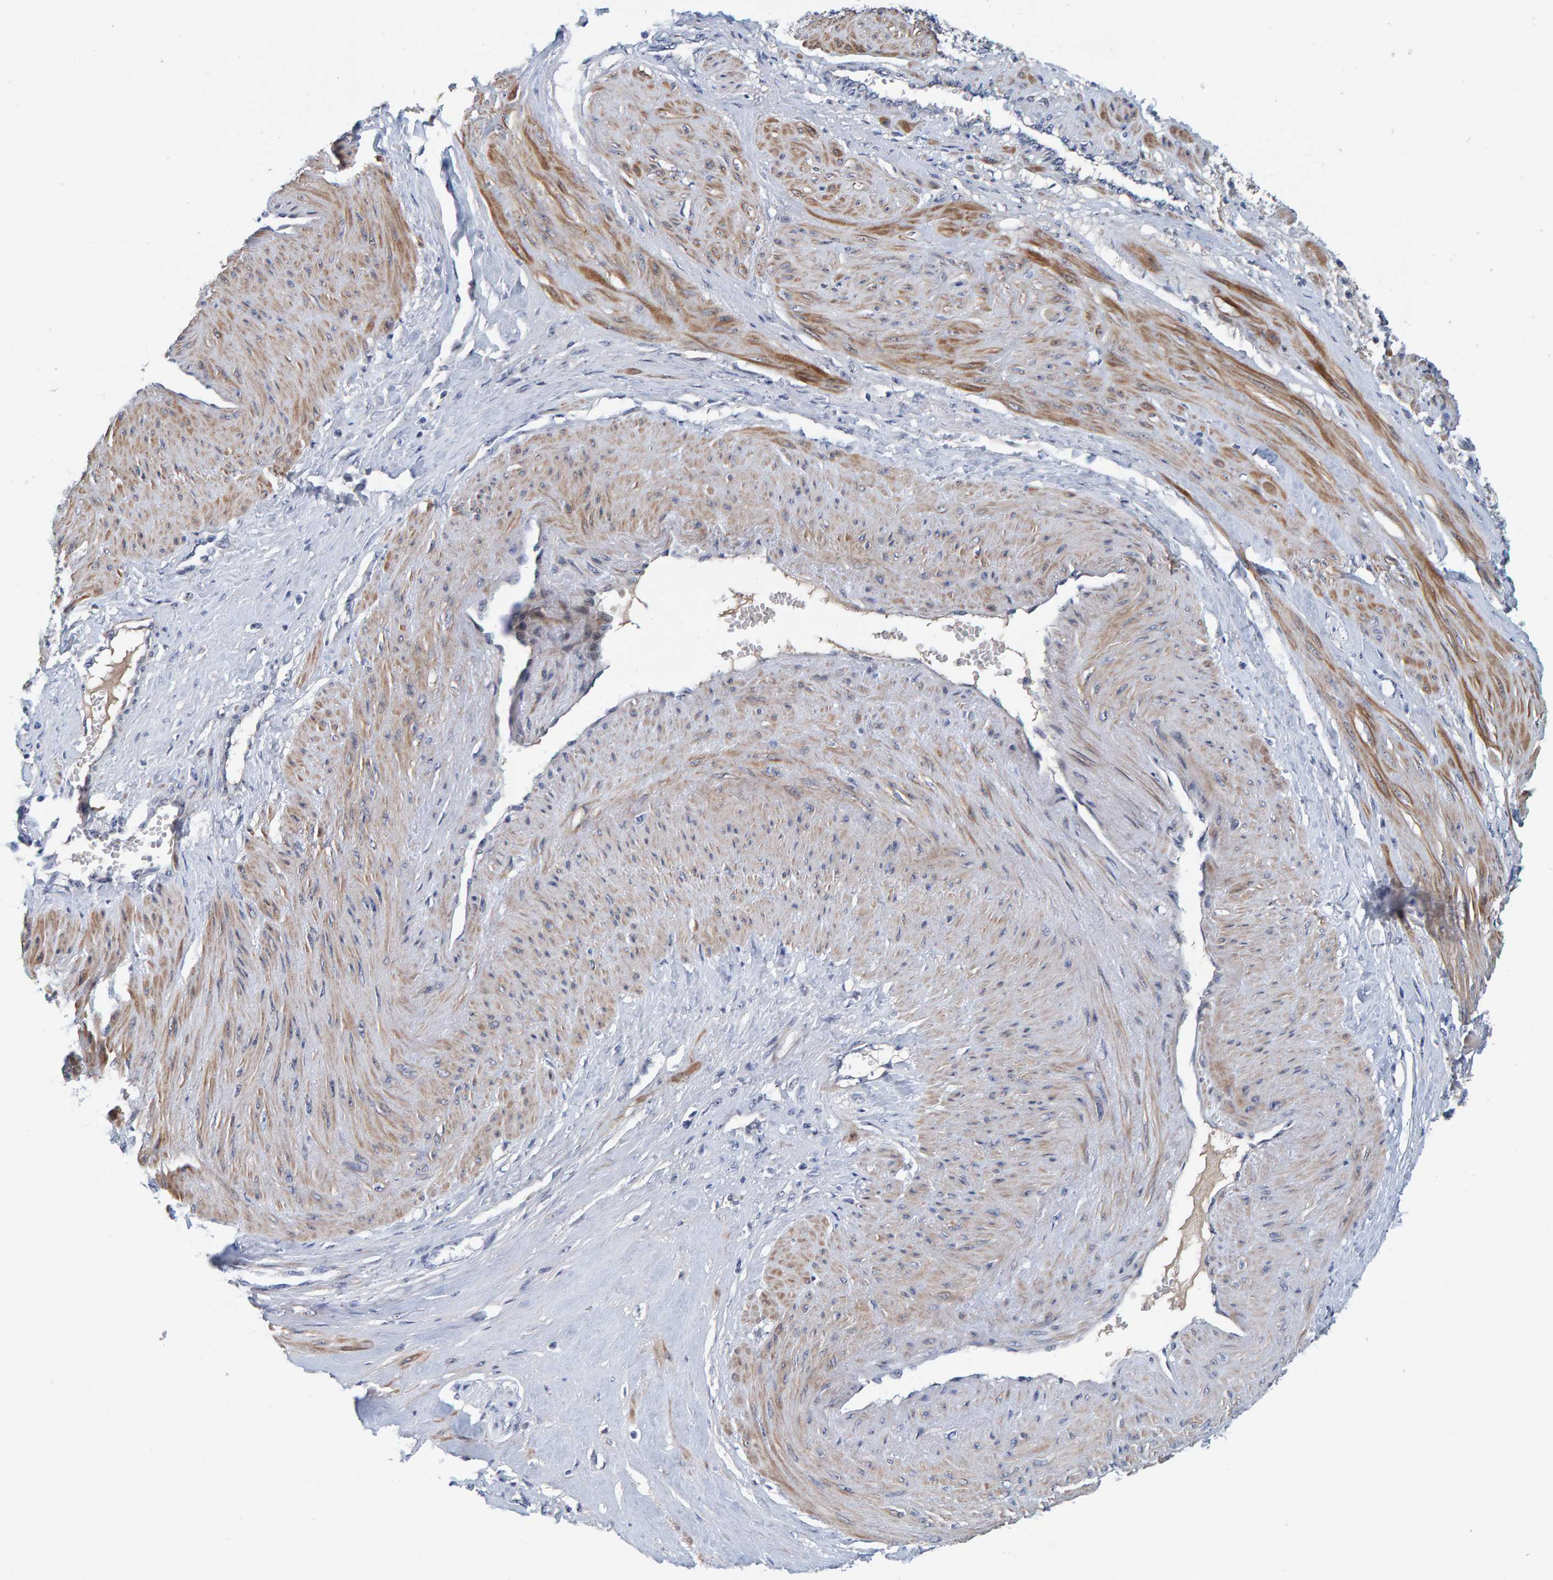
{"staining": {"intensity": "moderate", "quantity": ">75%", "location": "cytoplasmic/membranous,nuclear"}, "tissue": "smooth muscle", "cell_type": "Smooth muscle cells", "image_type": "normal", "snomed": [{"axis": "morphology", "description": "Normal tissue, NOS"}, {"axis": "topography", "description": "Endometrium"}], "caption": "Immunohistochemical staining of normal human smooth muscle exhibits moderate cytoplasmic/membranous,nuclear protein positivity in about >75% of smooth muscle cells.", "gene": "NOL11", "patient": {"sex": "female", "age": 33}}